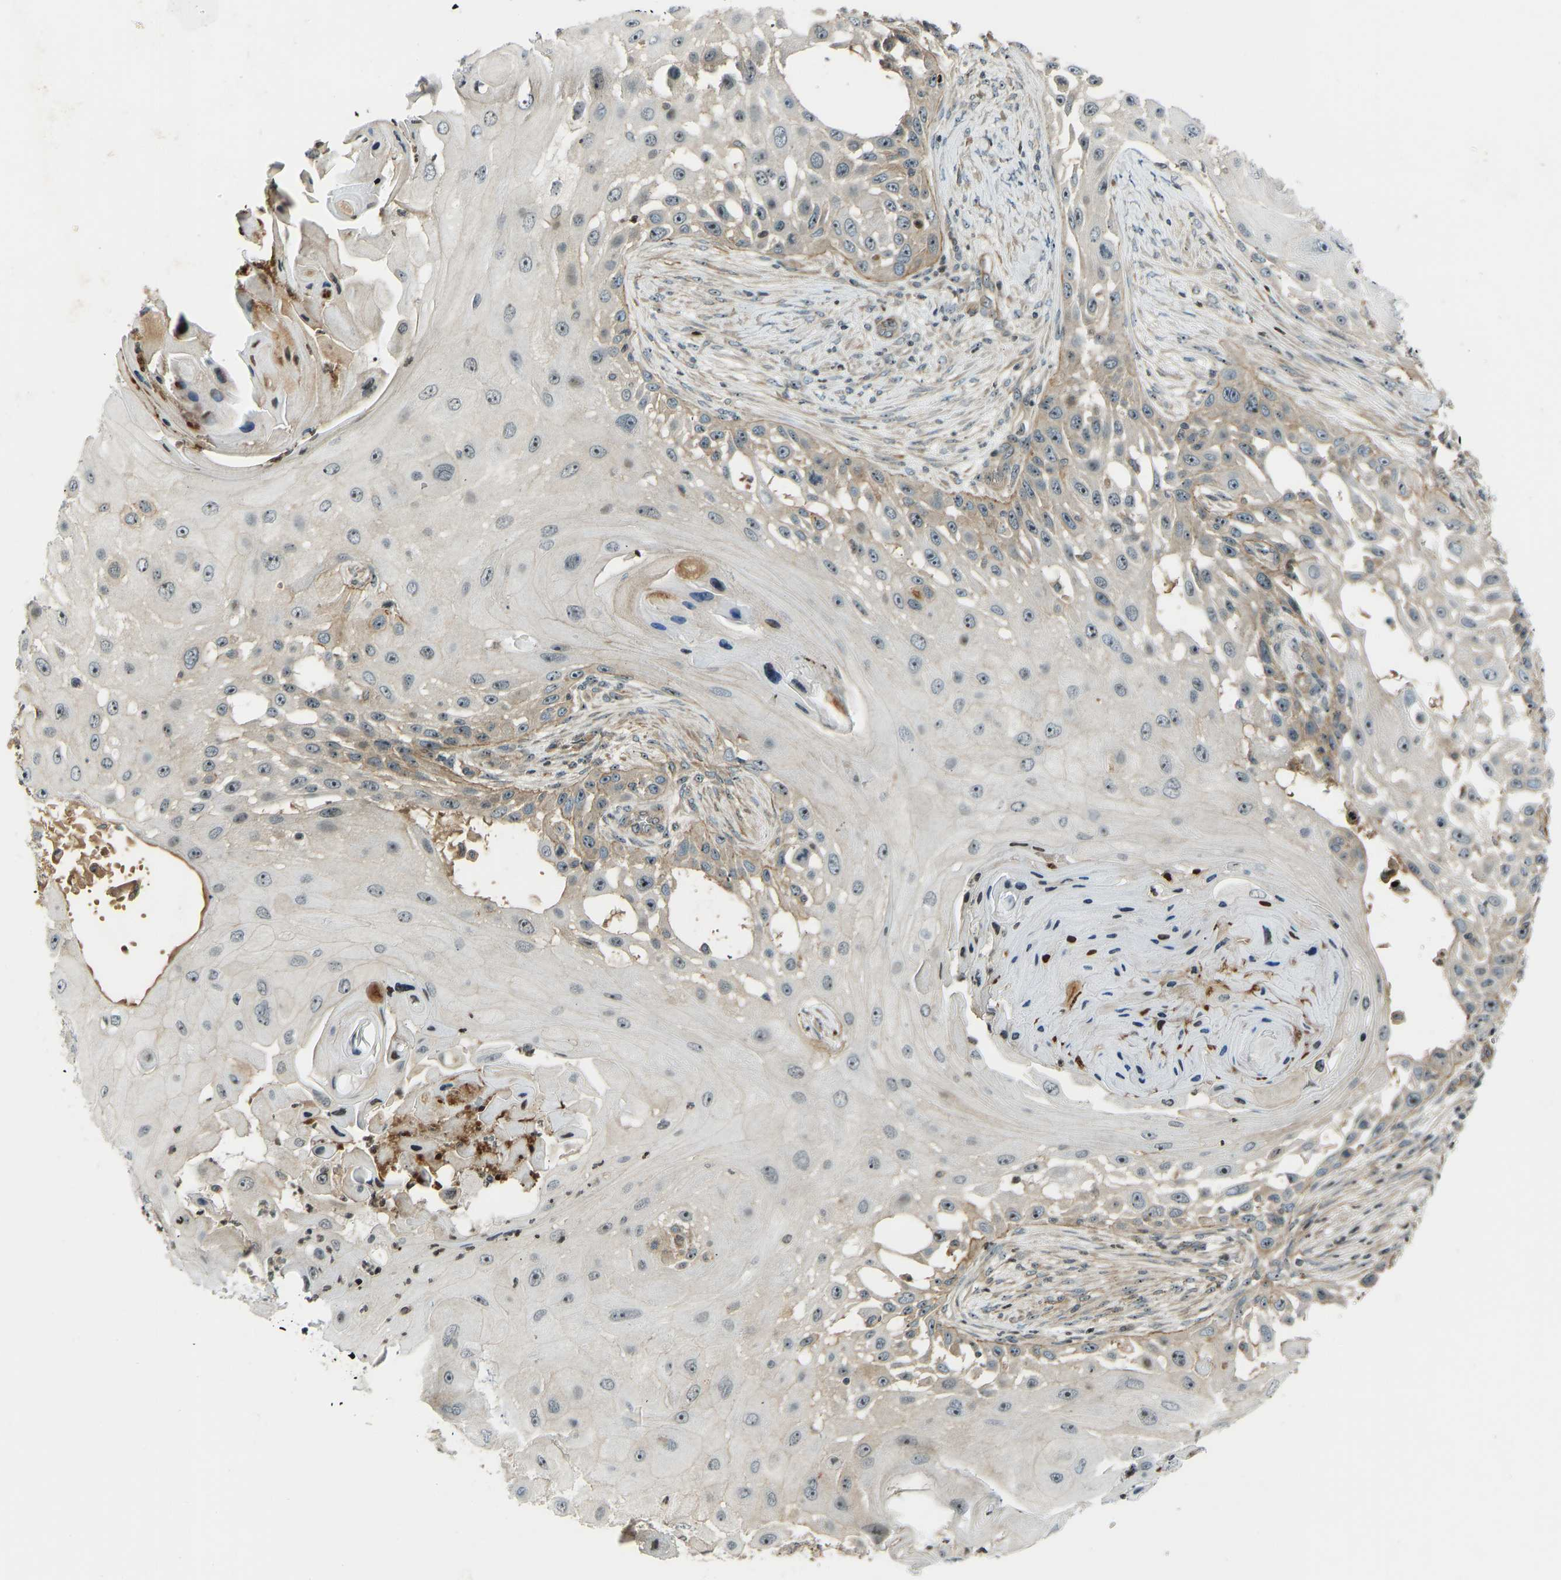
{"staining": {"intensity": "moderate", "quantity": "<25%", "location": "cytoplasmic/membranous"}, "tissue": "skin cancer", "cell_type": "Tumor cells", "image_type": "cancer", "snomed": [{"axis": "morphology", "description": "Squamous cell carcinoma, NOS"}, {"axis": "topography", "description": "Skin"}], "caption": "Immunohistochemical staining of human skin cancer (squamous cell carcinoma) shows low levels of moderate cytoplasmic/membranous staining in approximately <25% of tumor cells.", "gene": "SVOPL", "patient": {"sex": "female", "age": 44}}